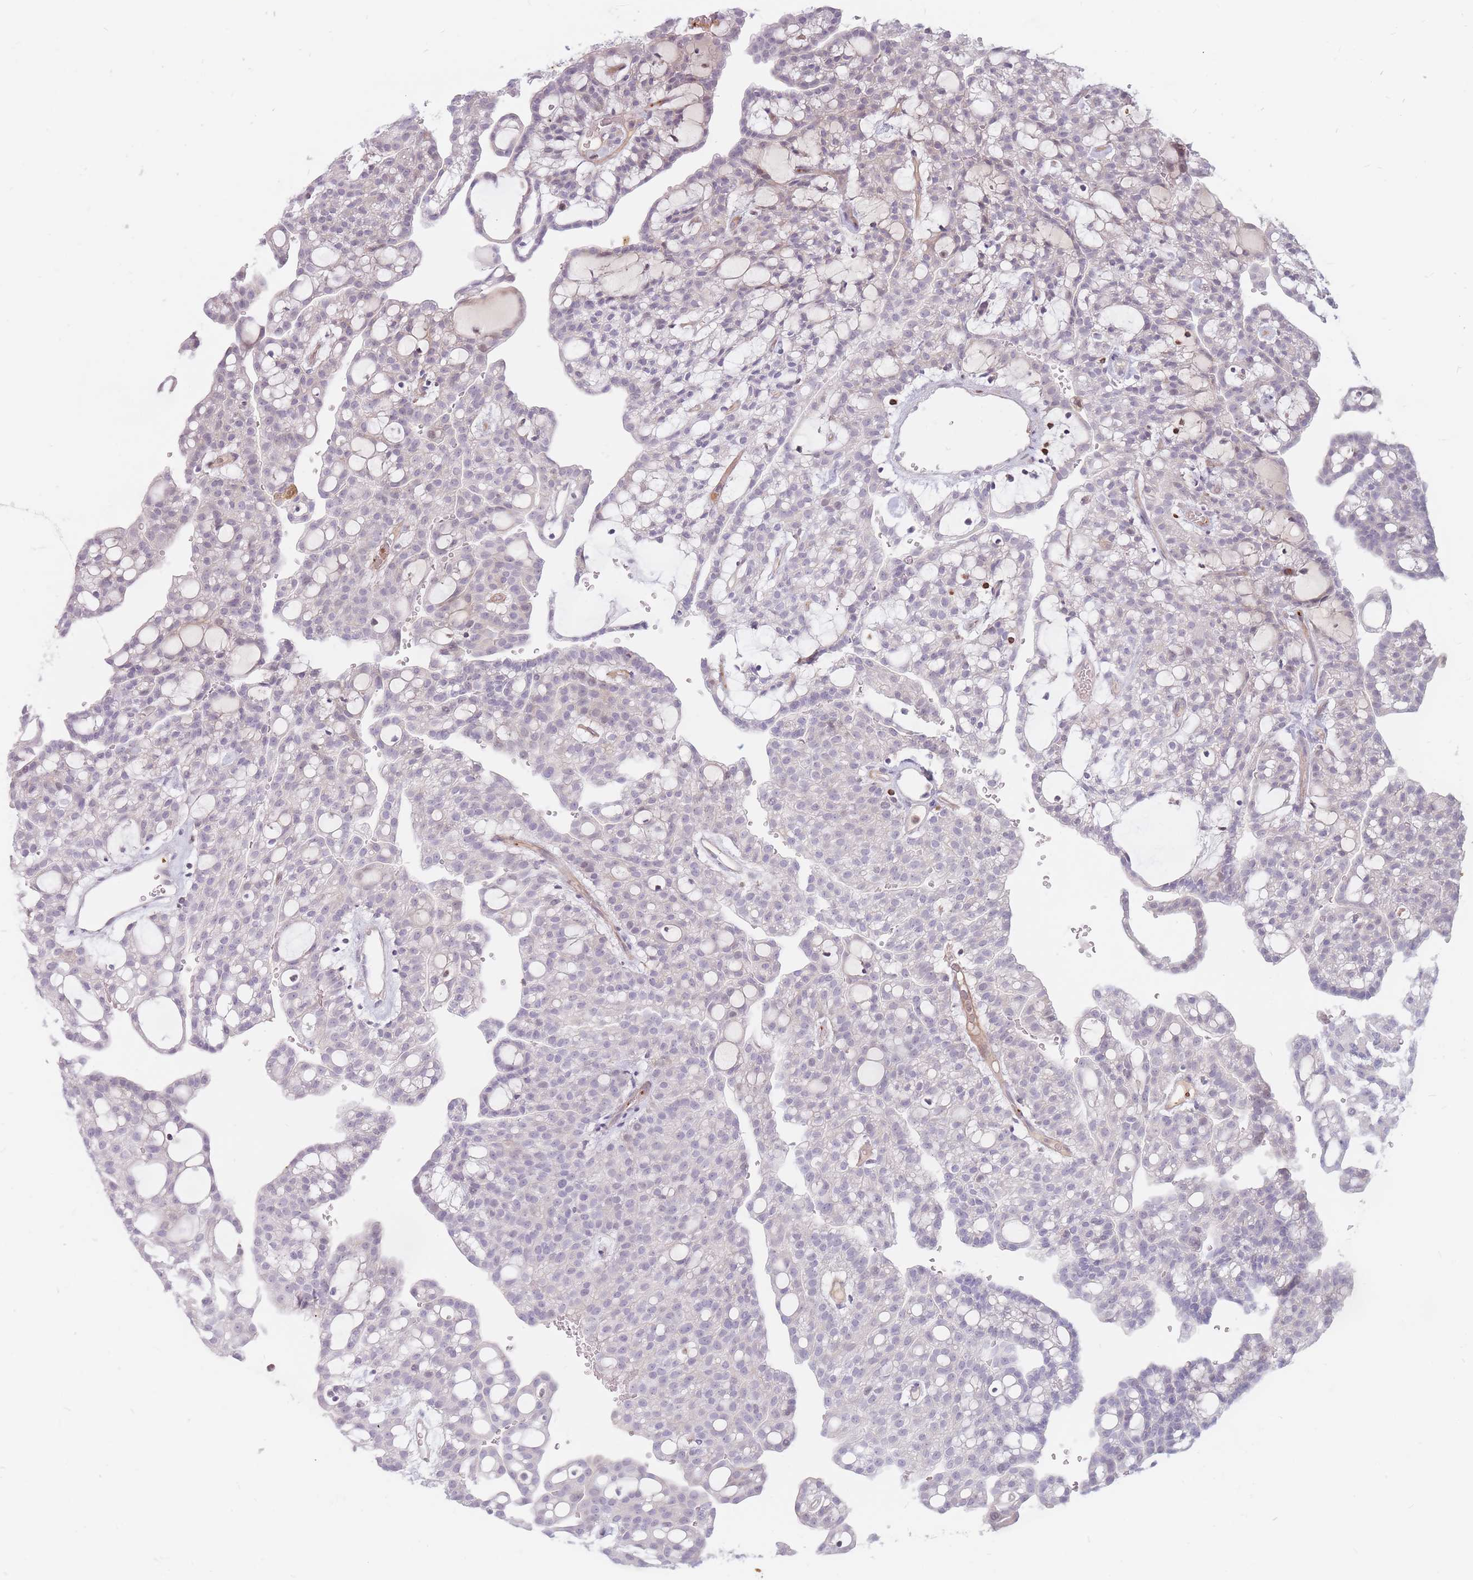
{"staining": {"intensity": "negative", "quantity": "none", "location": "none"}, "tissue": "renal cancer", "cell_type": "Tumor cells", "image_type": "cancer", "snomed": [{"axis": "morphology", "description": "Adenocarcinoma, NOS"}, {"axis": "topography", "description": "Kidney"}], "caption": "Human renal cancer stained for a protein using immunohistochemistry (IHC) reveals no positivity in tumor cells.", "gene": "PTGDR", "patient": {"sex": "male", "age": 63}}